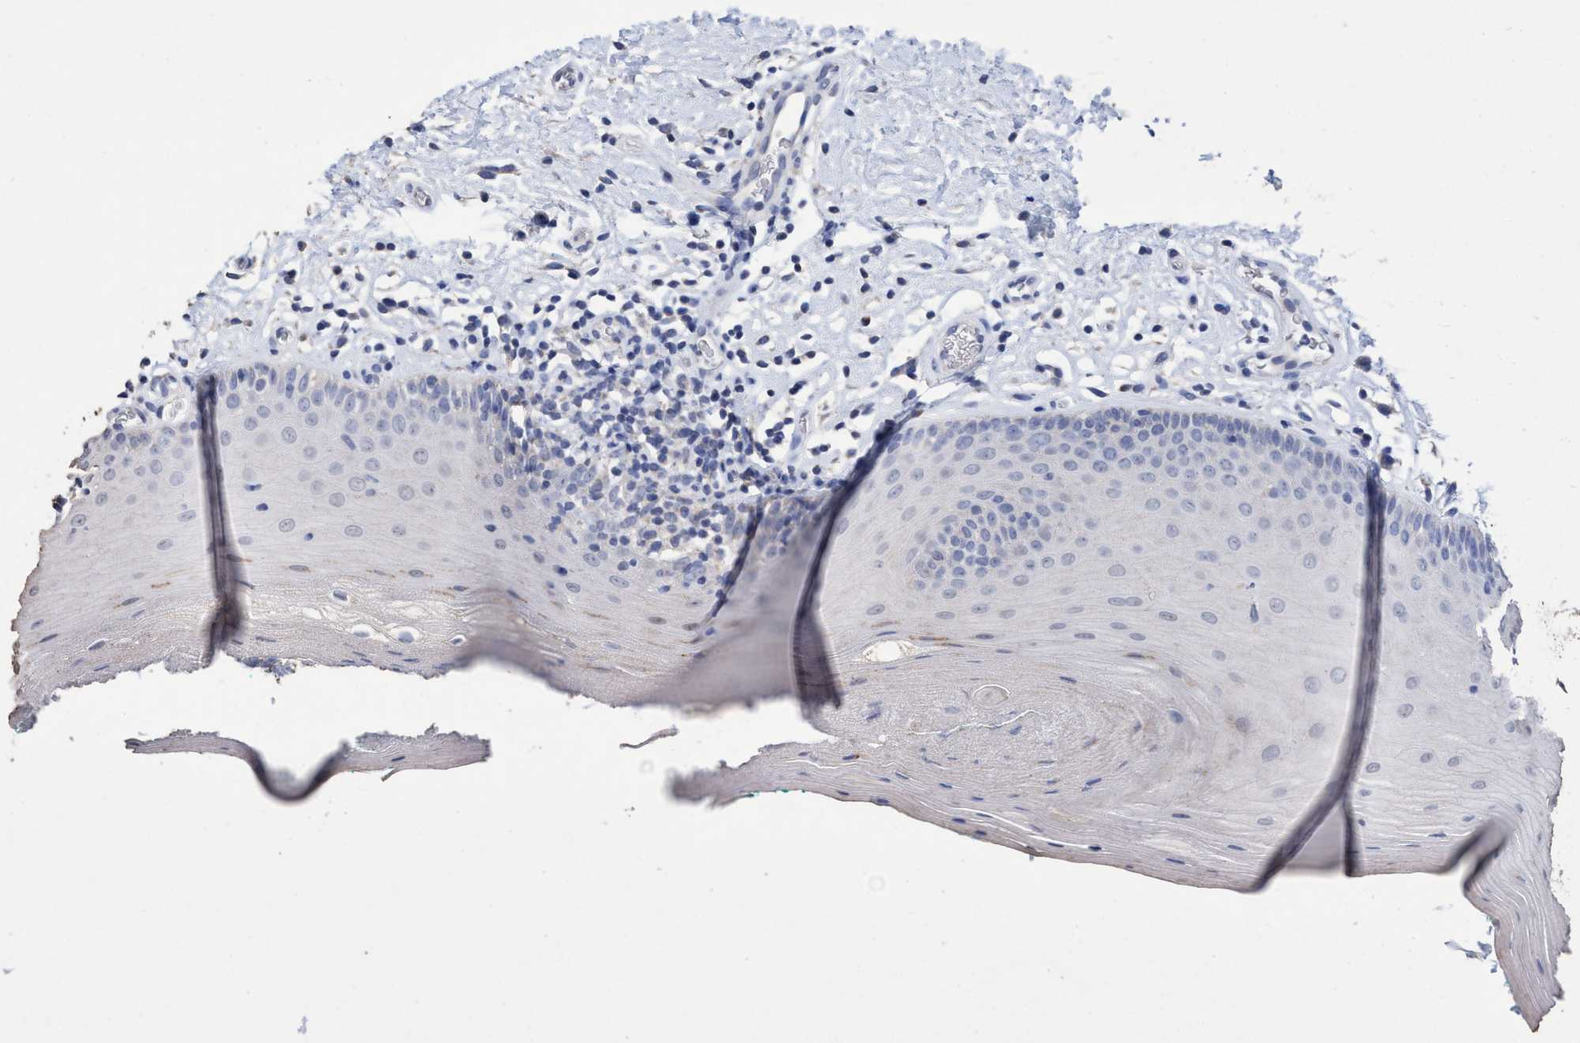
{"staining": {"intensity": "negative", "quantity": "none", "location": "none"}, "tissue": "oral mucosa", "cell_type": "Squamous epithelial cells", "image_type": "normal", "snomed": [{"axis": "morphology", "description": "Normal tissue, NOS"}, {"axis": "topography", "description": "Skeletal muscle"}, {"axis": "topography", "description": "Oral tissue"}], "caption": "This photomicrograph is of normal oral mucosa stained with IHC to label a protein in brown with the nuclei are counter-stained blue. There is no expression in squamous epithelial cells.", "gene": "RSAD1", "patient": {"sex": "male", "age": 58}}